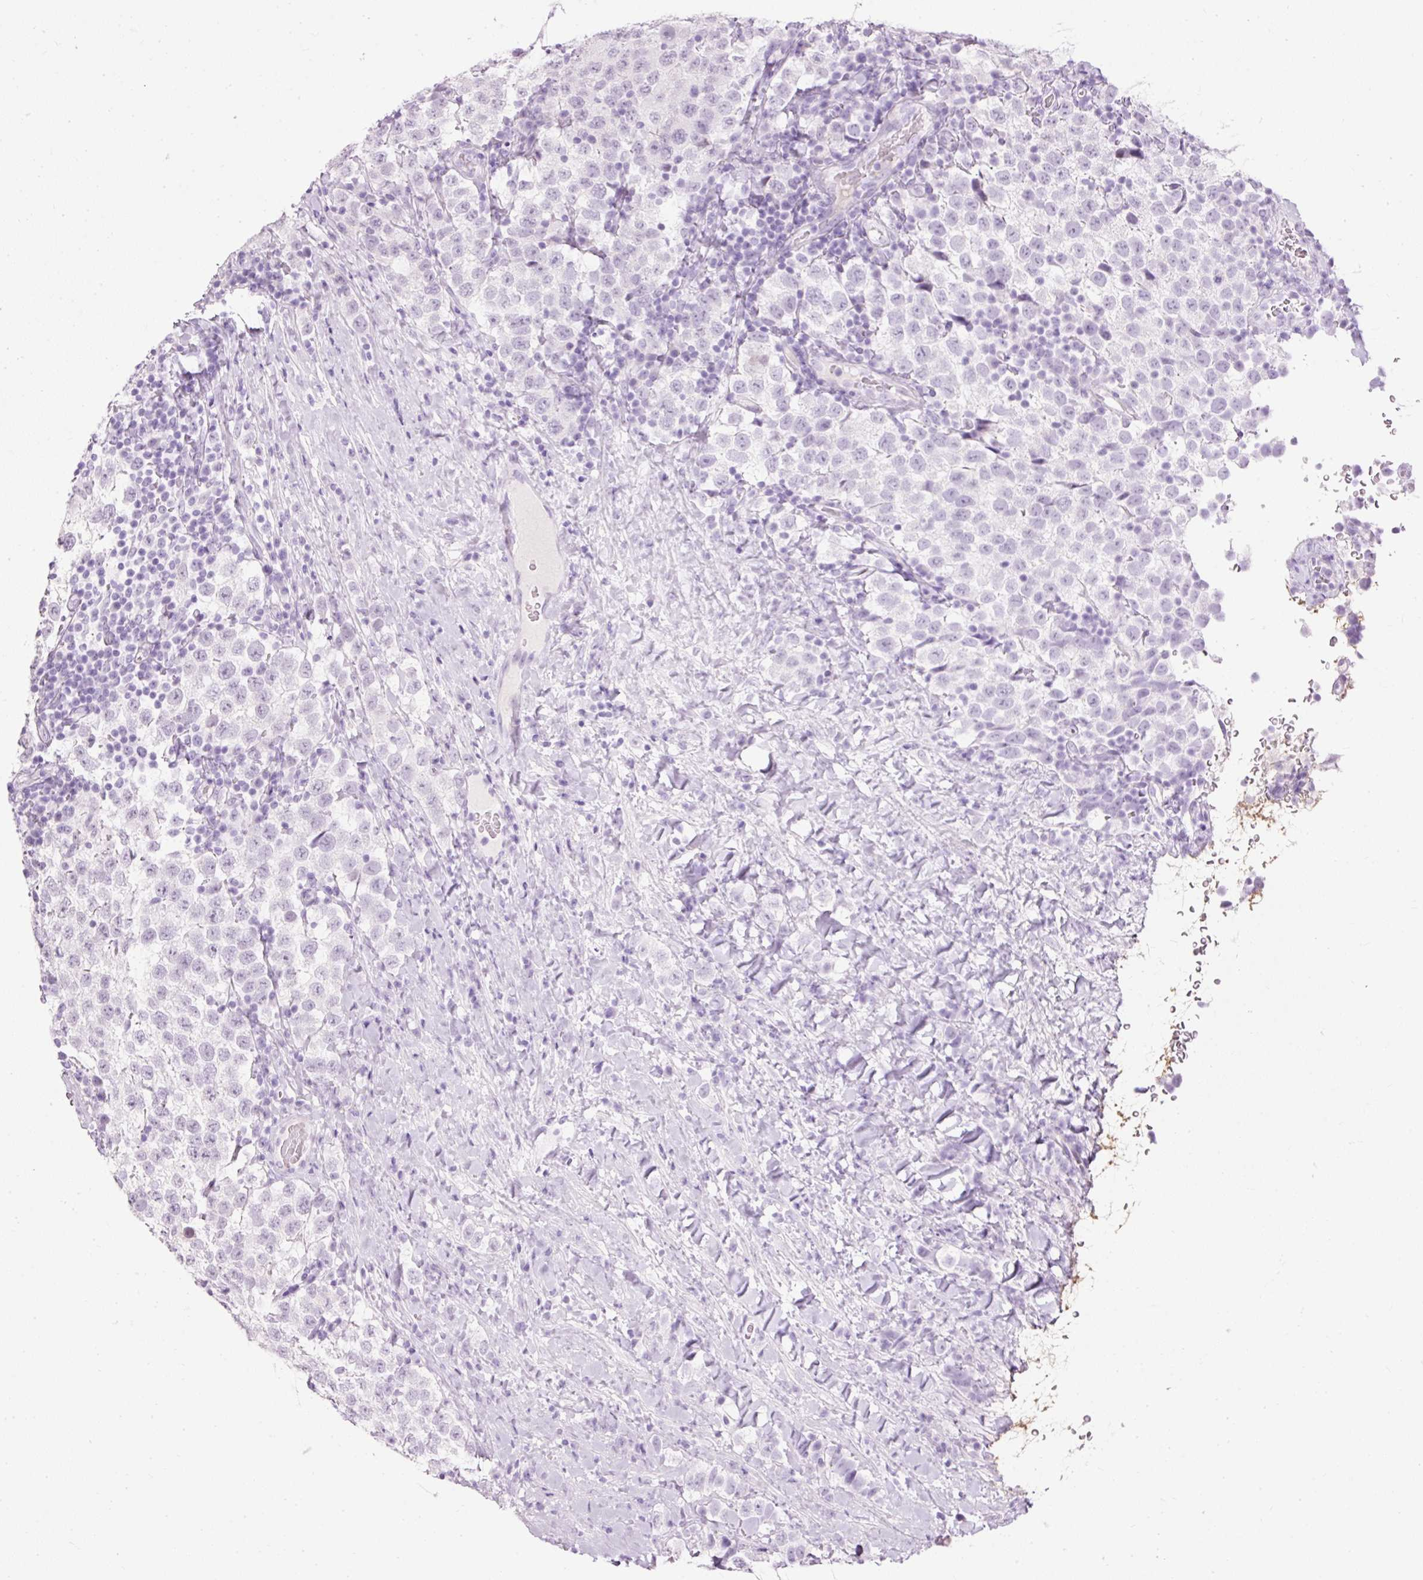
{"staining": {"intensity": "negative", "quantity": "none", "location": "none"}, "tissue": "testis cancer", "cell_type": "Tumor cells", "image_type": "cancer", "snomed": [{"axis": "morphology", "description": "Seminoma, NOS"}, {"axis": "topography", "description": "Testis"}], "caption": "This is an IHC histopathology image of human testis cancer (seminoma). There is no positivity in tumor cells.", "gene": "PDE6B", "patient": {"sex": "male", "age": 34}}